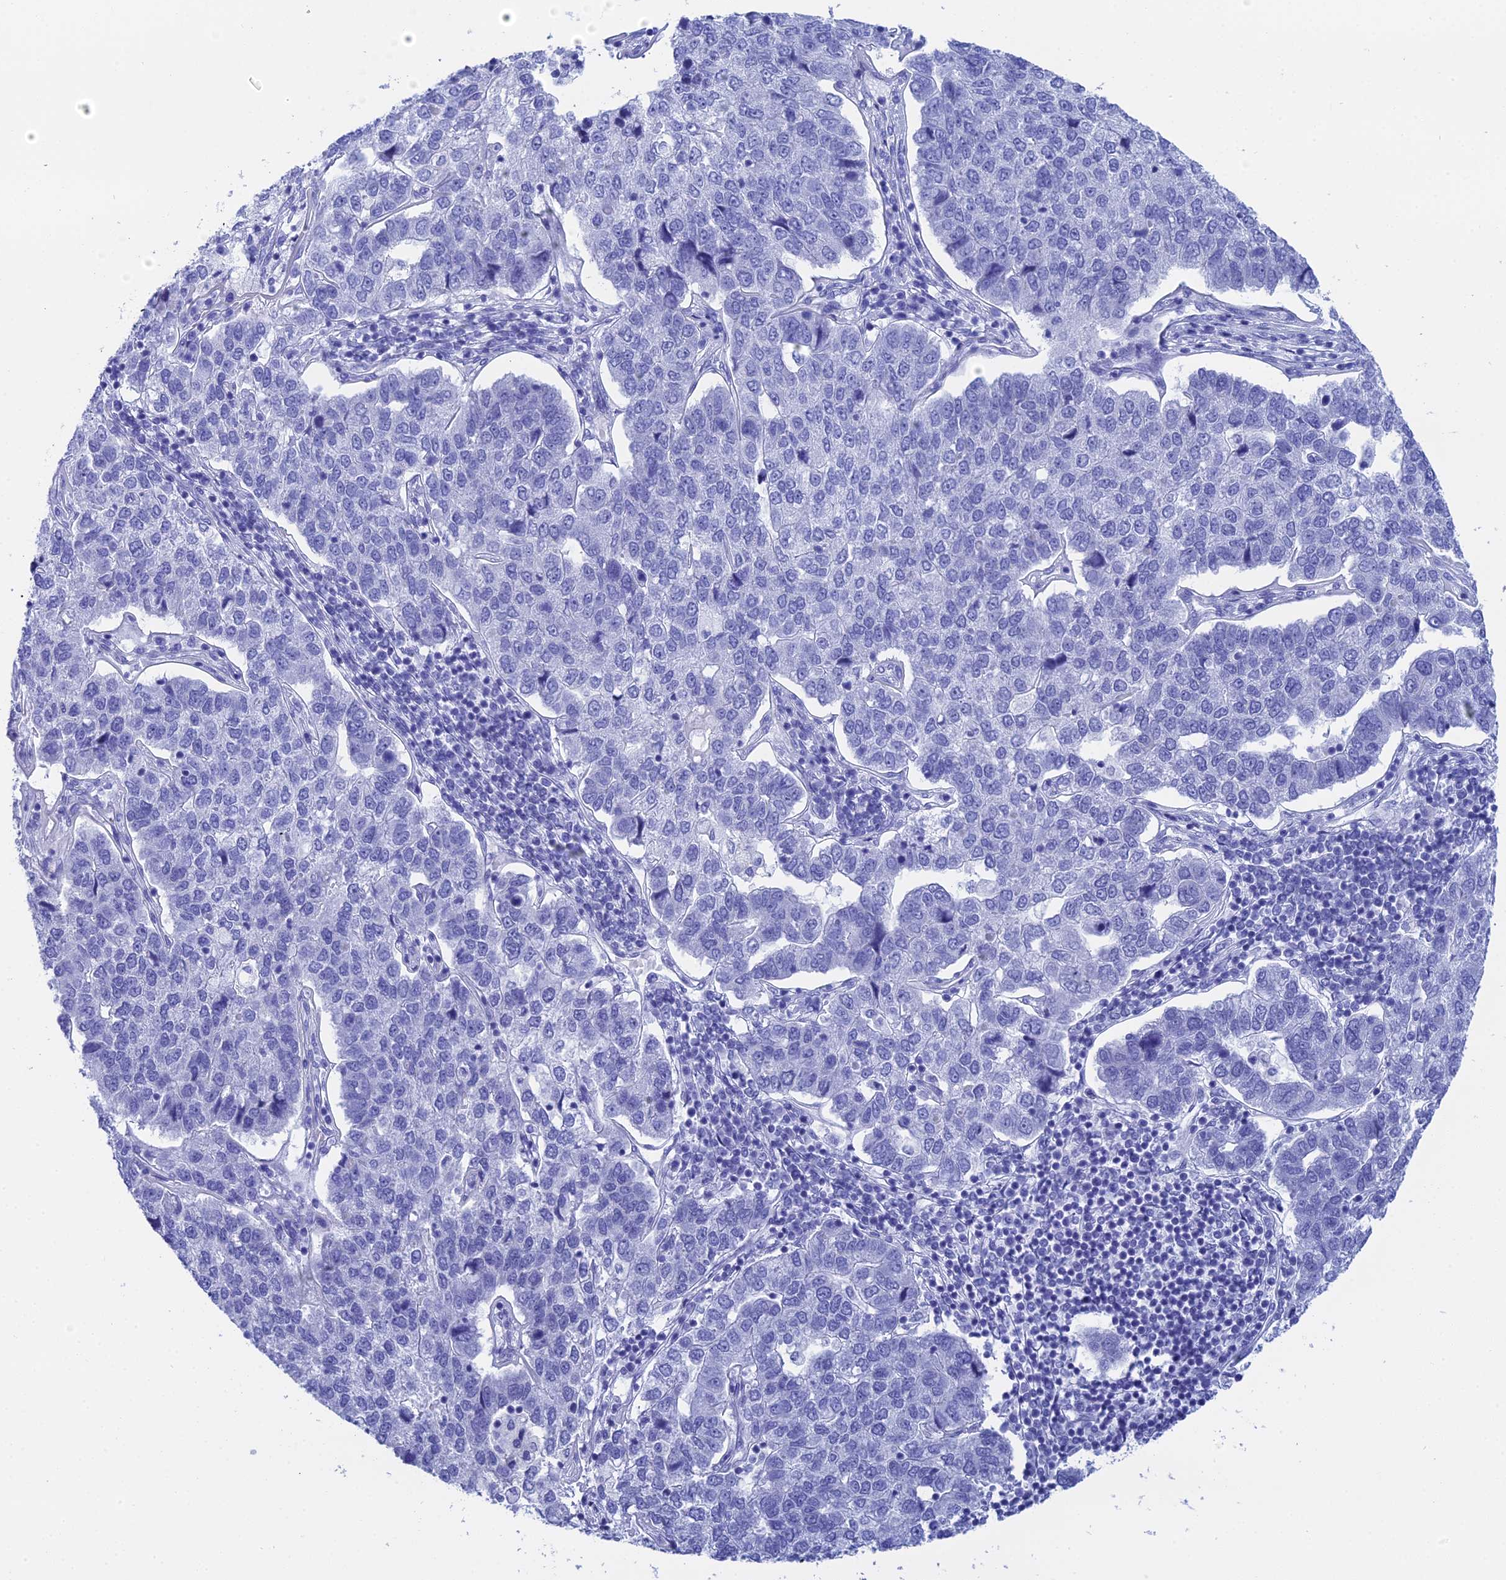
{"staining": {"intensity": "negative", "quantity": "none", "location": "none"}, "tissue": "pancreatic cancer", "cell_type": "Tumor cells", "image_type": "cancer", "snomed": [{"axis": "morphology", "description": "Adenocarcinoma, NOS"}, {"axis": "topography", "description": "Pancreas"}], "caption": "This is an immunohistochemistry micrograph of human adenocarcinoma (pancreatic). There is no staining in tumor cells.", "gene": "TEX101", "patient": {"sex": "female", "age": 61}}